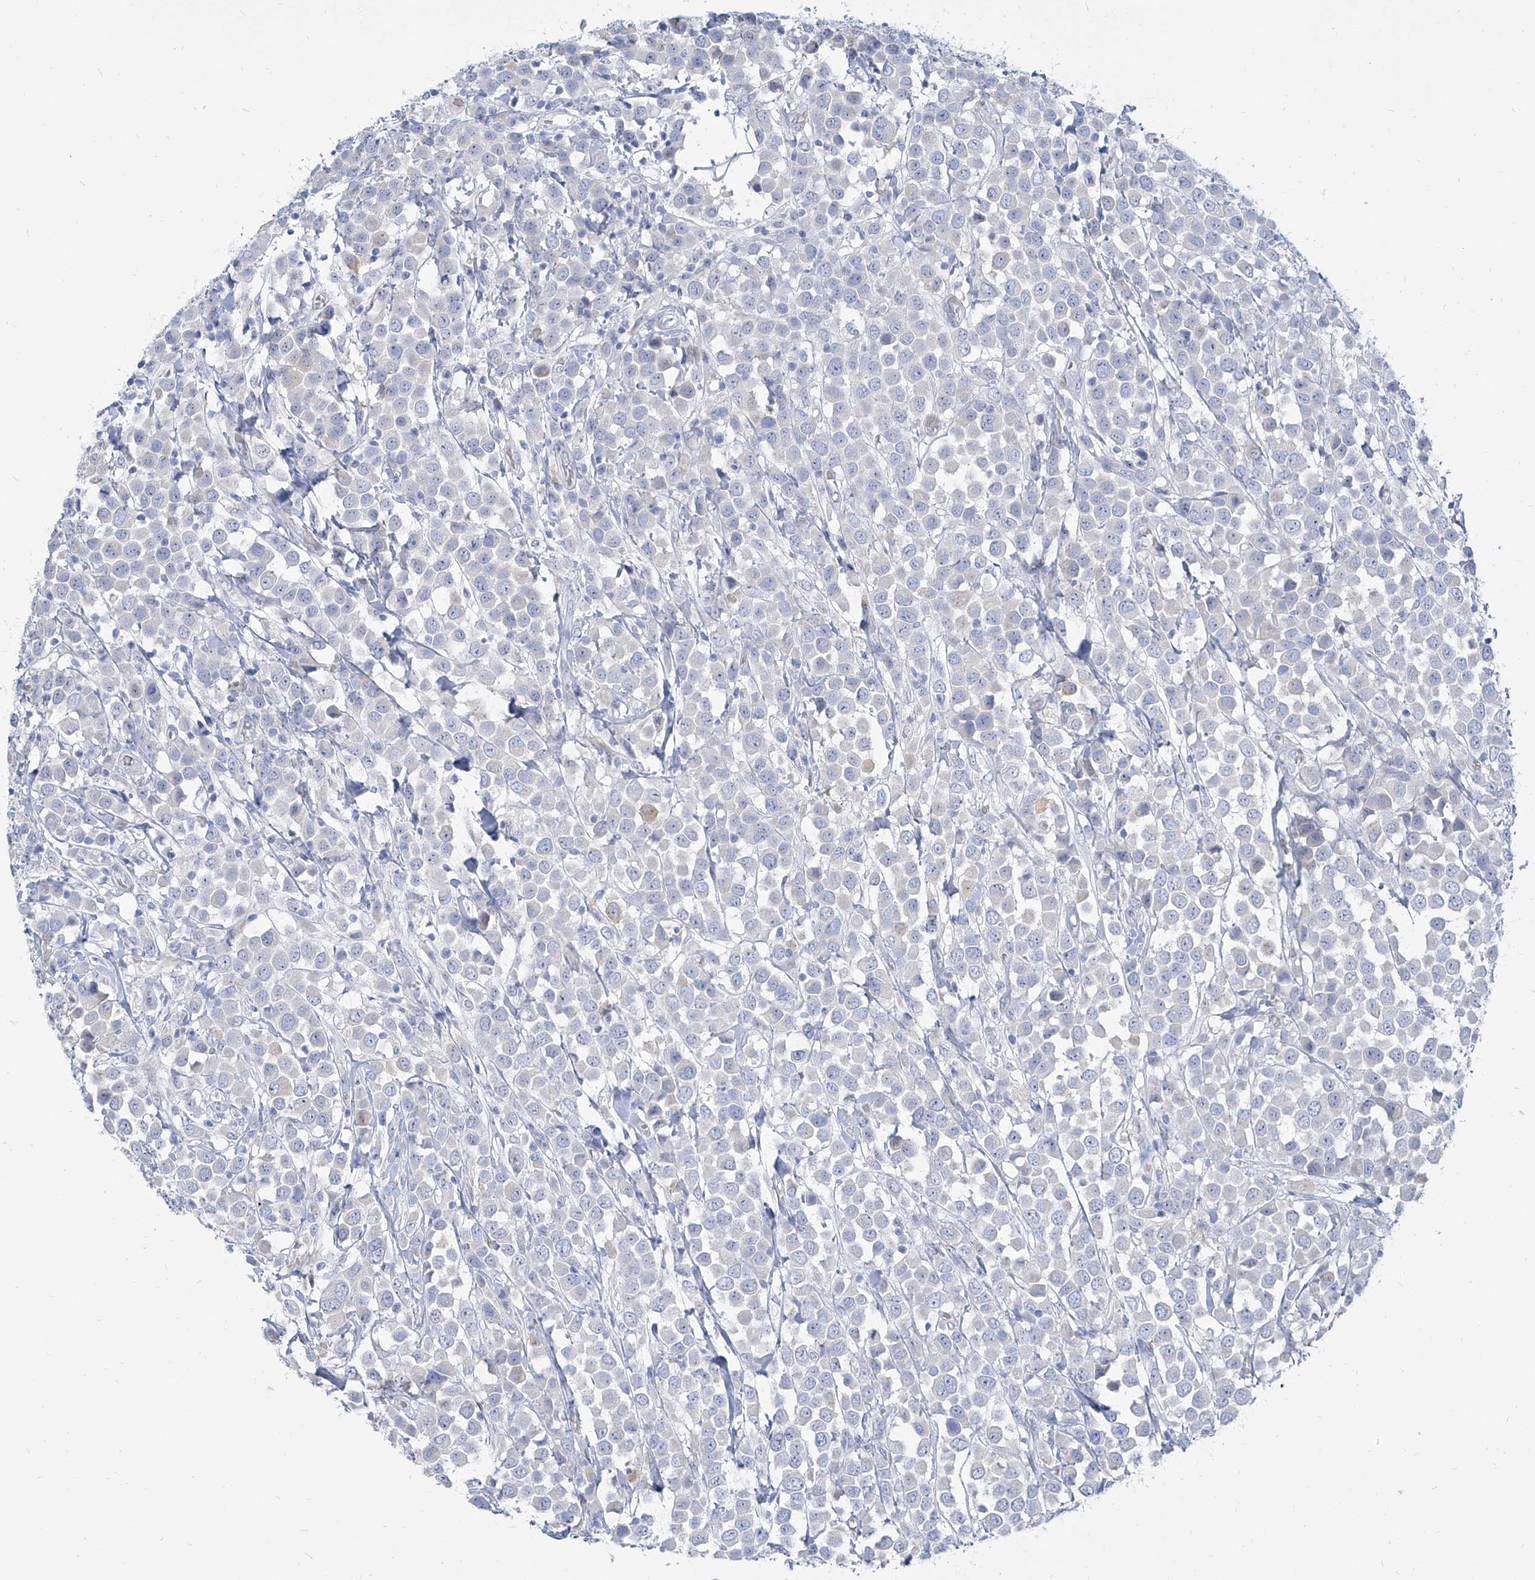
{"staining": {"intensity": "negative", "quantity": "none", "location": "none"}, "tissue": "breast cancer", "cell_type": "Tumor cells", "image_type": "cancer", "snomed": [{"axis": "morphology", "description": "Duct carcinoma"}, {"axis": "topography", "description": "Breast"}], "caption": "This is a micrograph of immunohistochemistry staining of breast cancer (infiltrating ductal carcinoma), which shows no expression in tumor cells.", "gene": "TXLNB", "patient": {"sex": "female", "age": 61}}